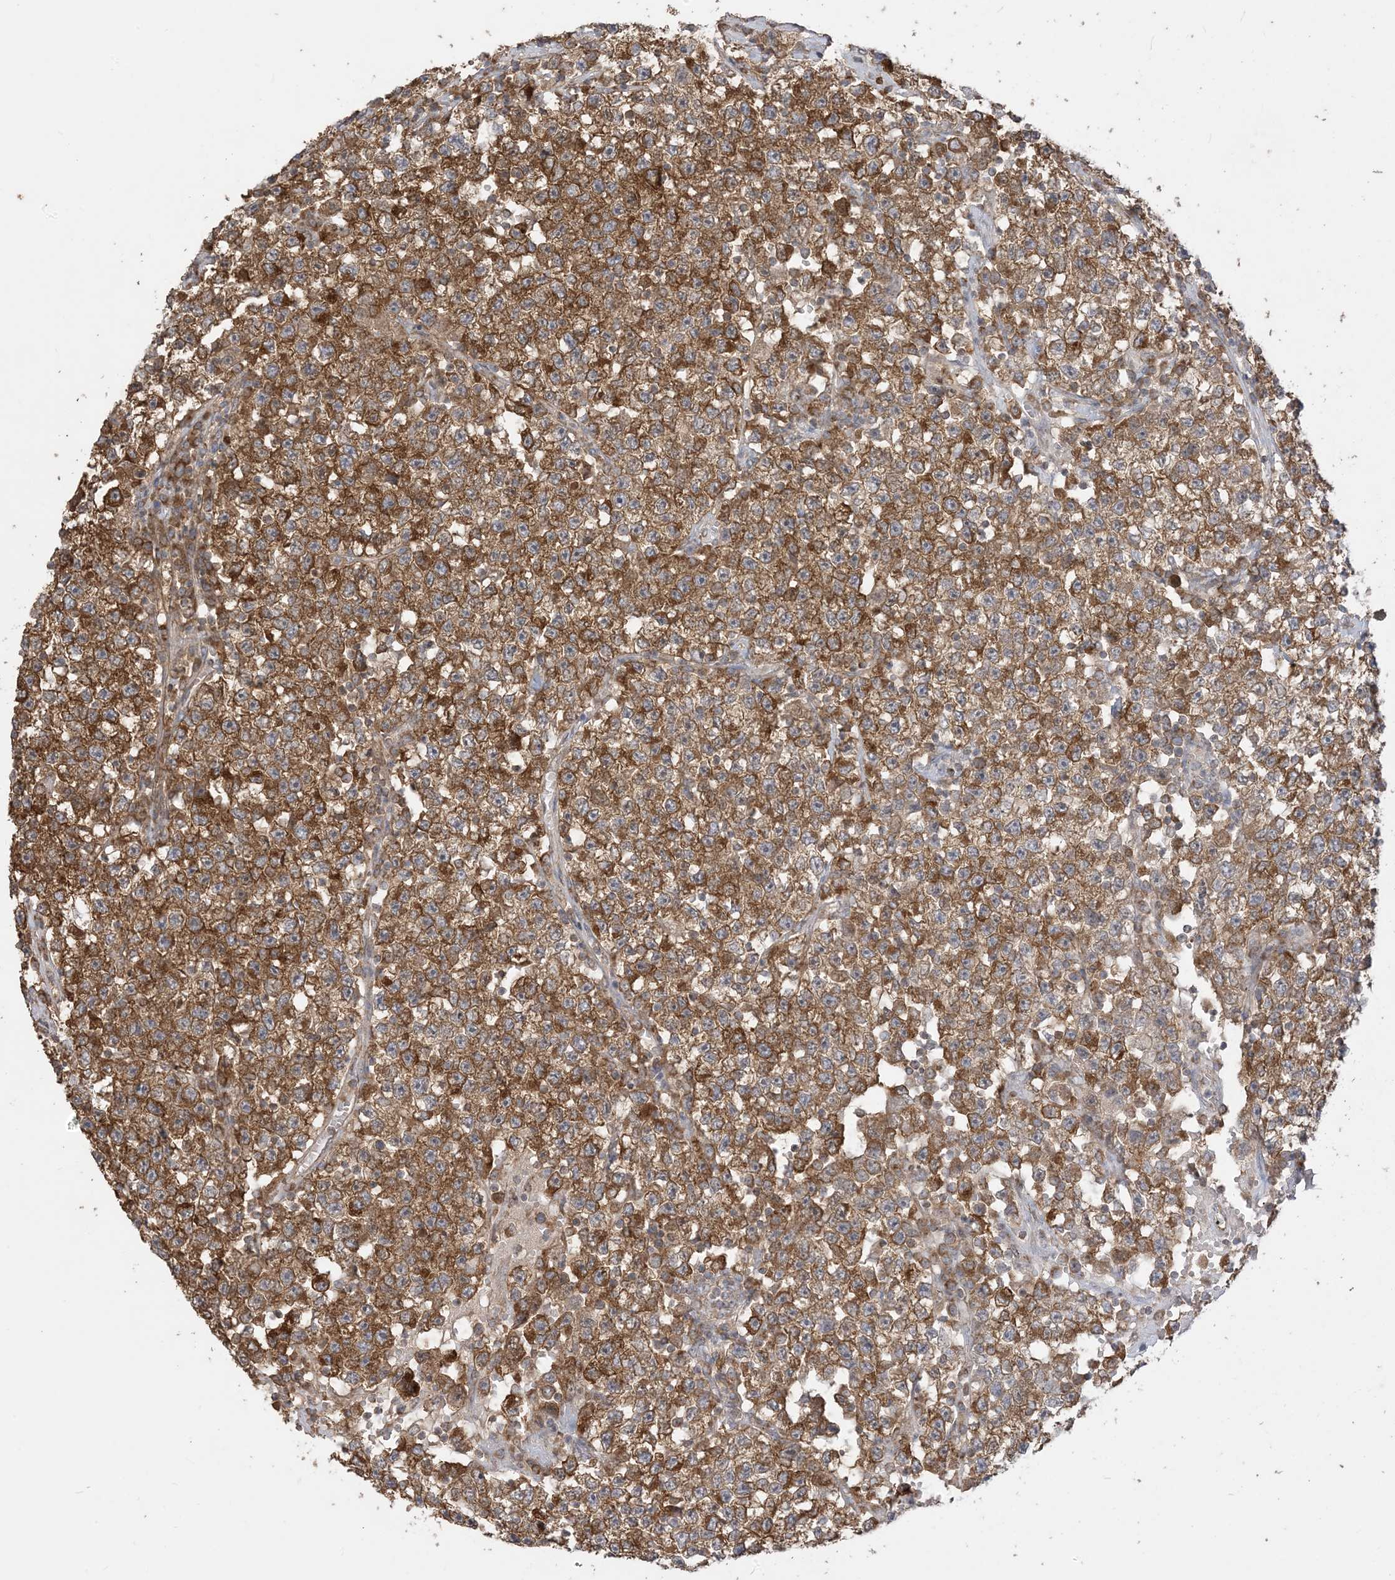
{"staining": {"intensity": "strong", "quantity": ">75%", "location": "cytoplasmic/membranous"}, "tissue": "testis cancer", "cell_type": "Tumor cells", "image_type": "cancer", "snomed": [{"axis": "morphology", "description": "Seminoma, NOS"}, {"axis": "topography", "description": "Testis"}], "caption": "Strong cytoplasmic/membranous protein staining is identified in about >75% of tumor cells in testis seminoma. Nuclei are stained in blue.", "gene": "SIRT3", "patient": {"sex": "male", "age": 22}}